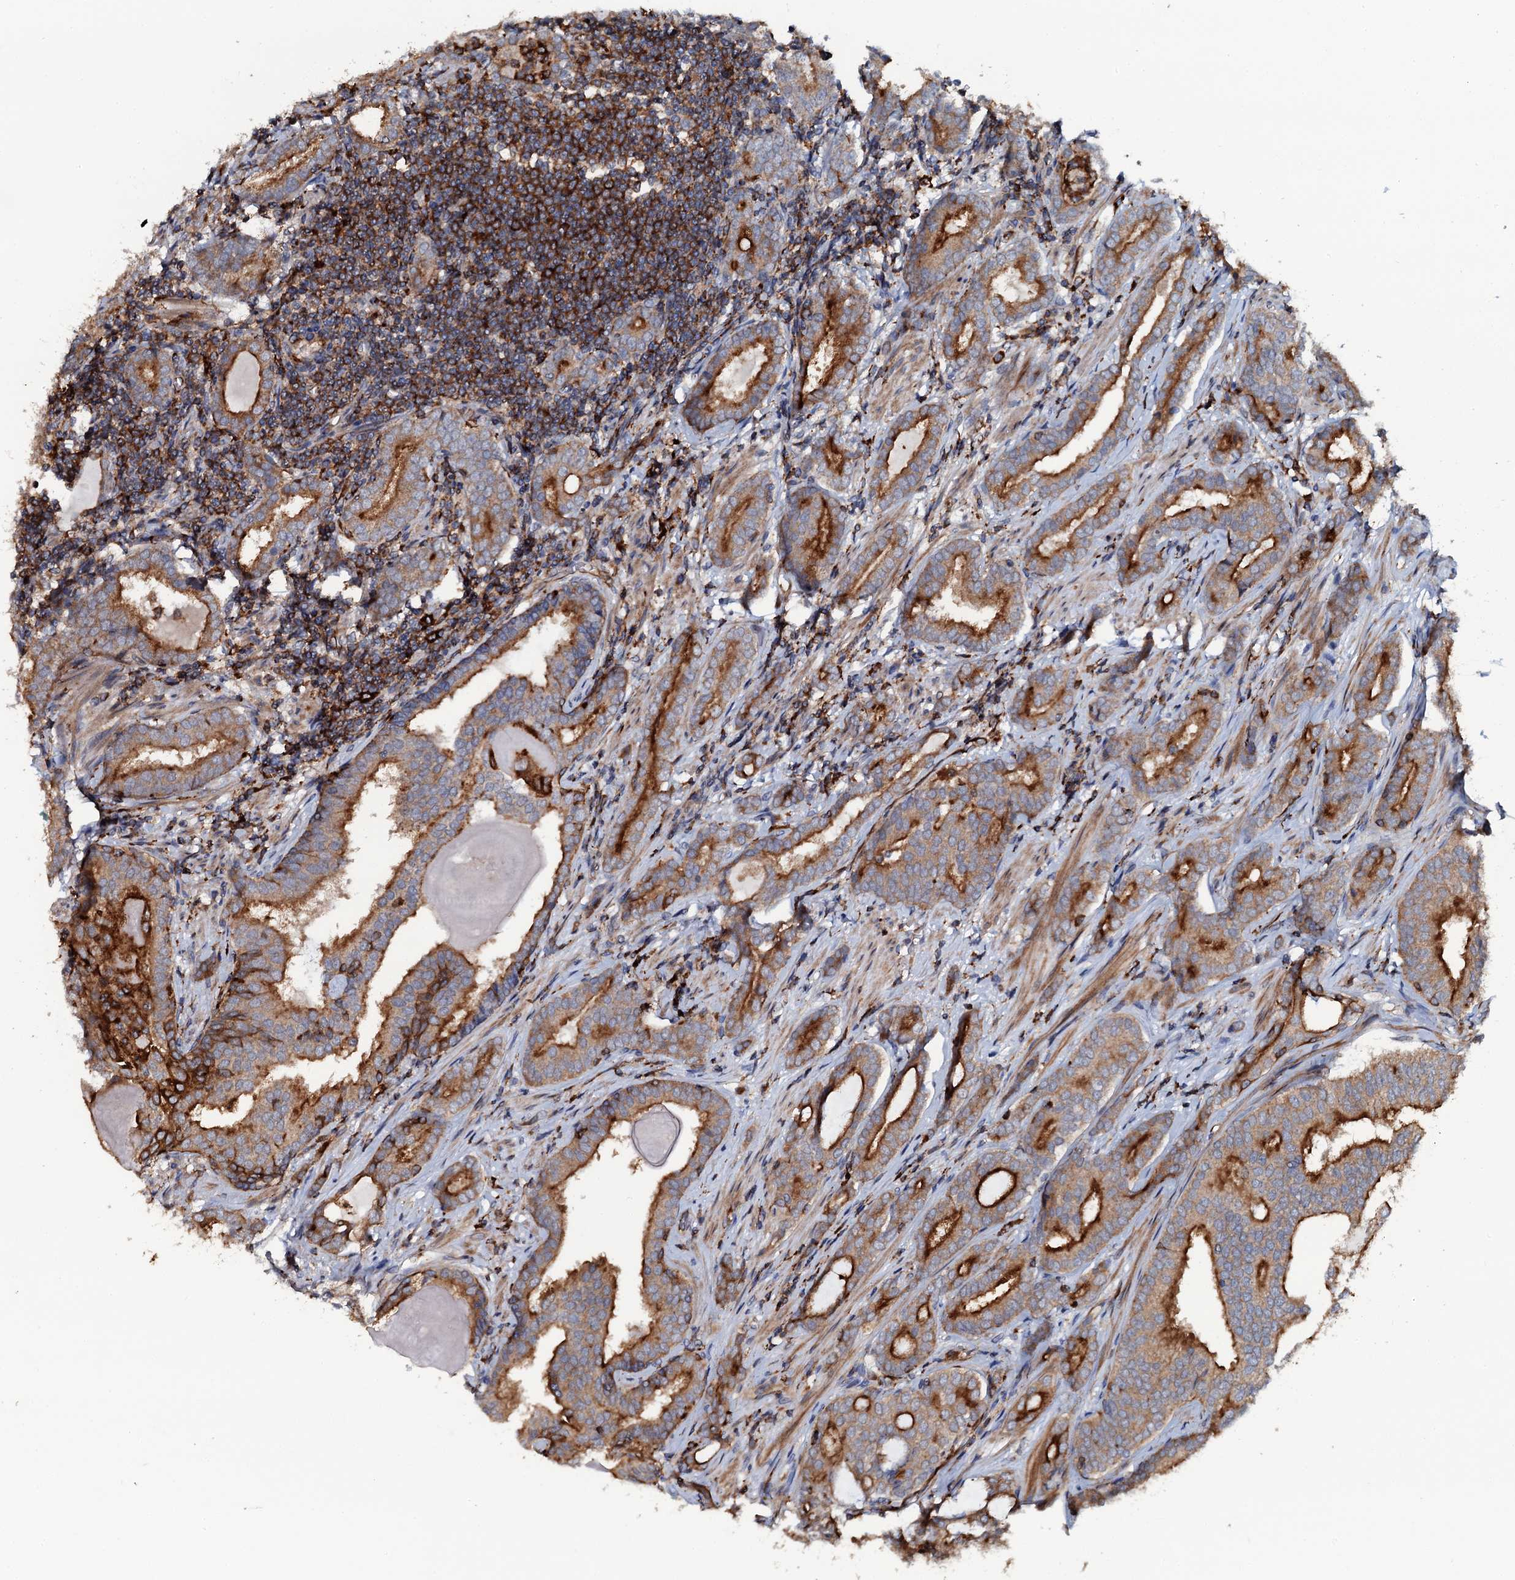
{"staining": {"intensity": "strong", "quantity": "25%-75%", "location": "cytoplasmic/membranous"}, "tissue": "prostate cancer", "cell_type": "Tumor cells", "image_type": "cancer", "snomed": [{"axis": "morphology", "description": "Adenocarcinoma, High grade"}, {"axis": "topography", "description": "Prostate"}], "caption": "Protein expression by immunohistochemistry (IHC) displays strong cytoplasmic/membranous expression in approximately 25%-75% of tumor cells in prostate cancer.", "gene": "VAMP8", "patient": {"sex": "male", "age": 63}}